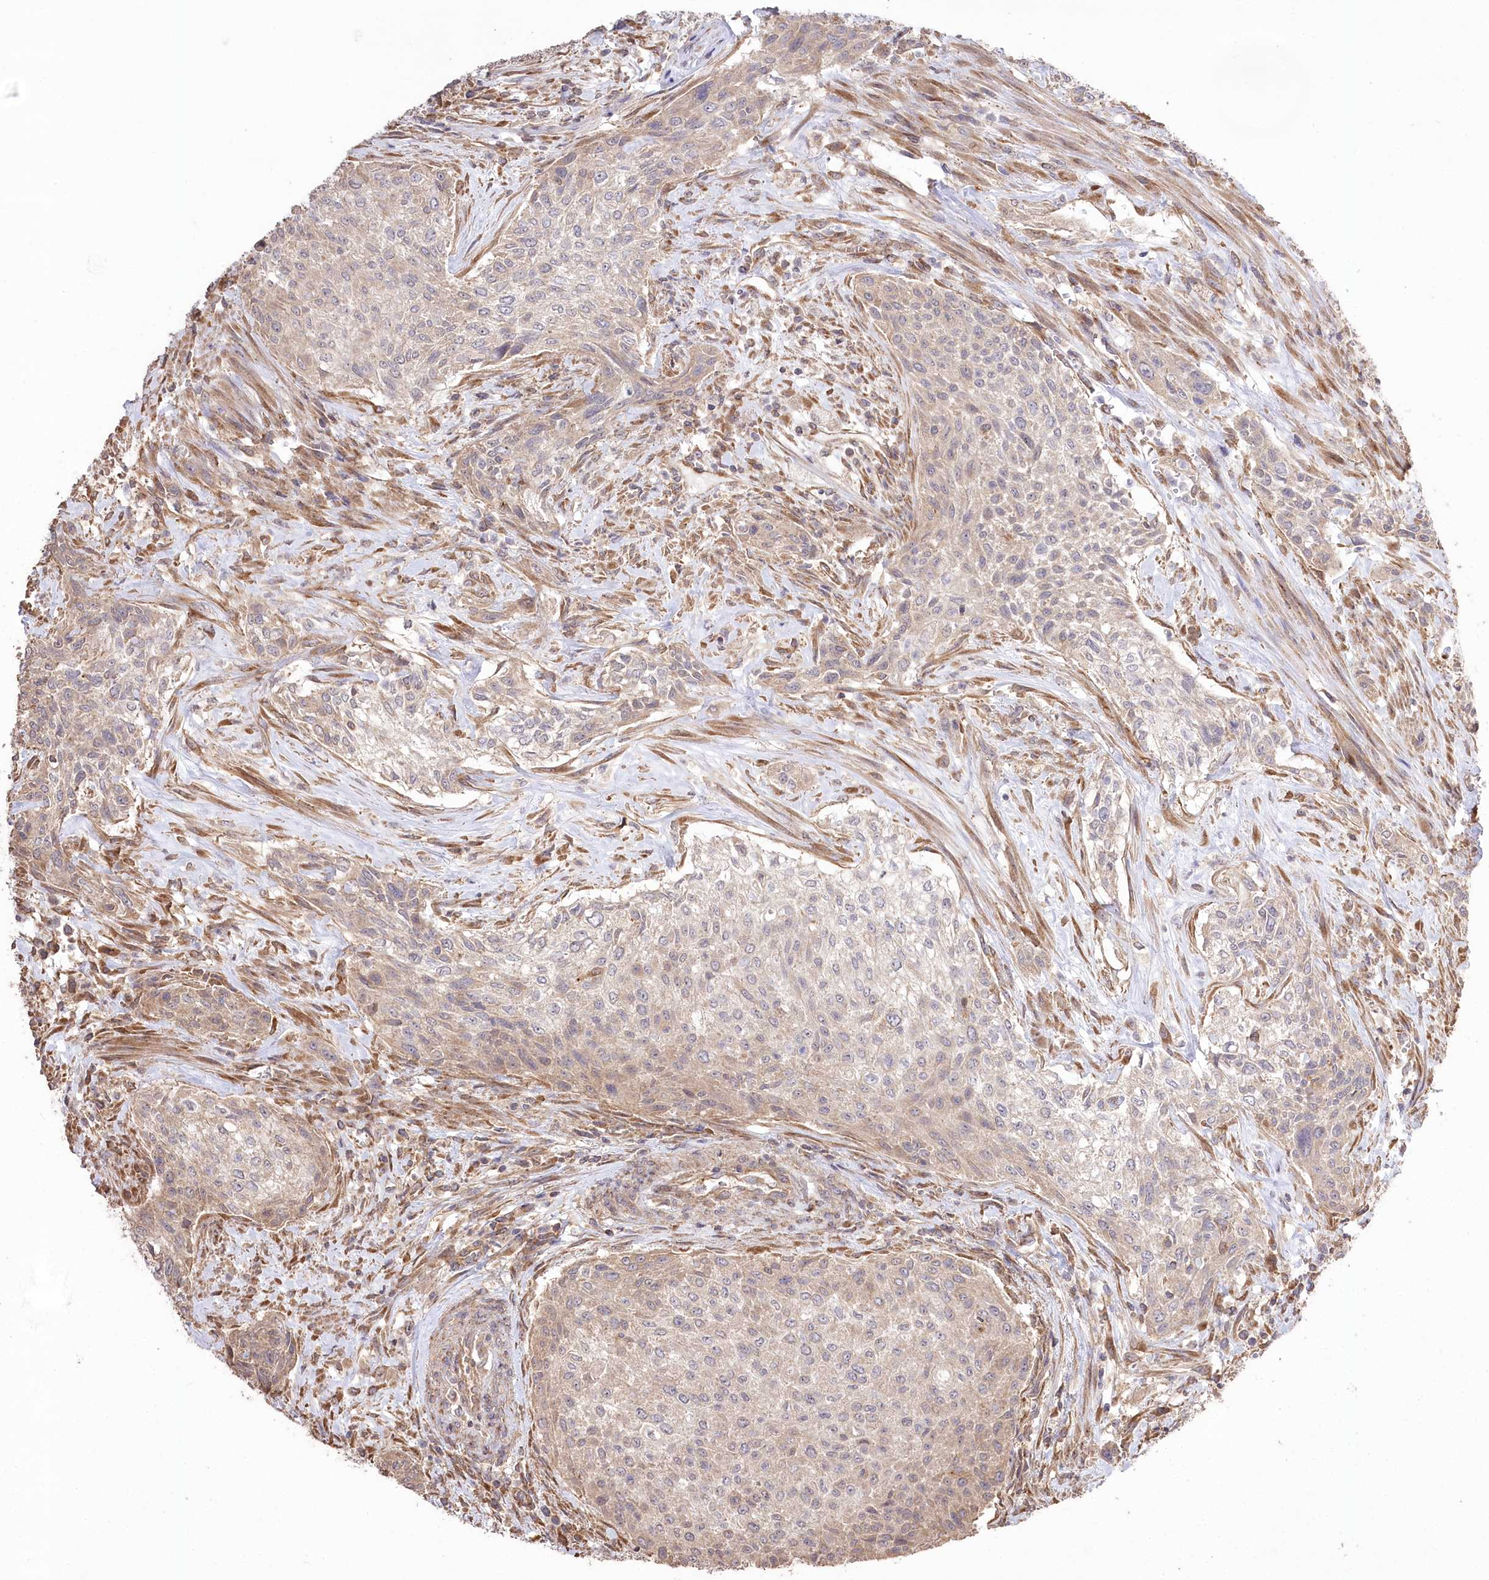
{"staining": {"intensity": "weak", "quantity": "25%-75%", "location": "cytoplasmic/membranous"}, "tissue": "urothelial cancer", "cell_type": "Tumor cells", "image_type": "cancer", "snomed": [{"axis": "morphology", "description": "Normal tissue, NOS"}, {"axis": "morphology", "description": "Urothelial carcinoma, NOS"}, {"axis": "topography", "description": "Urinary bladder"}, {"axis": "topography", "description": "Peripheral nerve tissue"}], "caption": "Human urothelial cancer stained with a brown dye reveals weak cytoplasmic/membranous positive expression in approximately 25%-75% of tumor cells.", "gene": "PRSS53", "patient": {"sex": "male", "age": 35}}